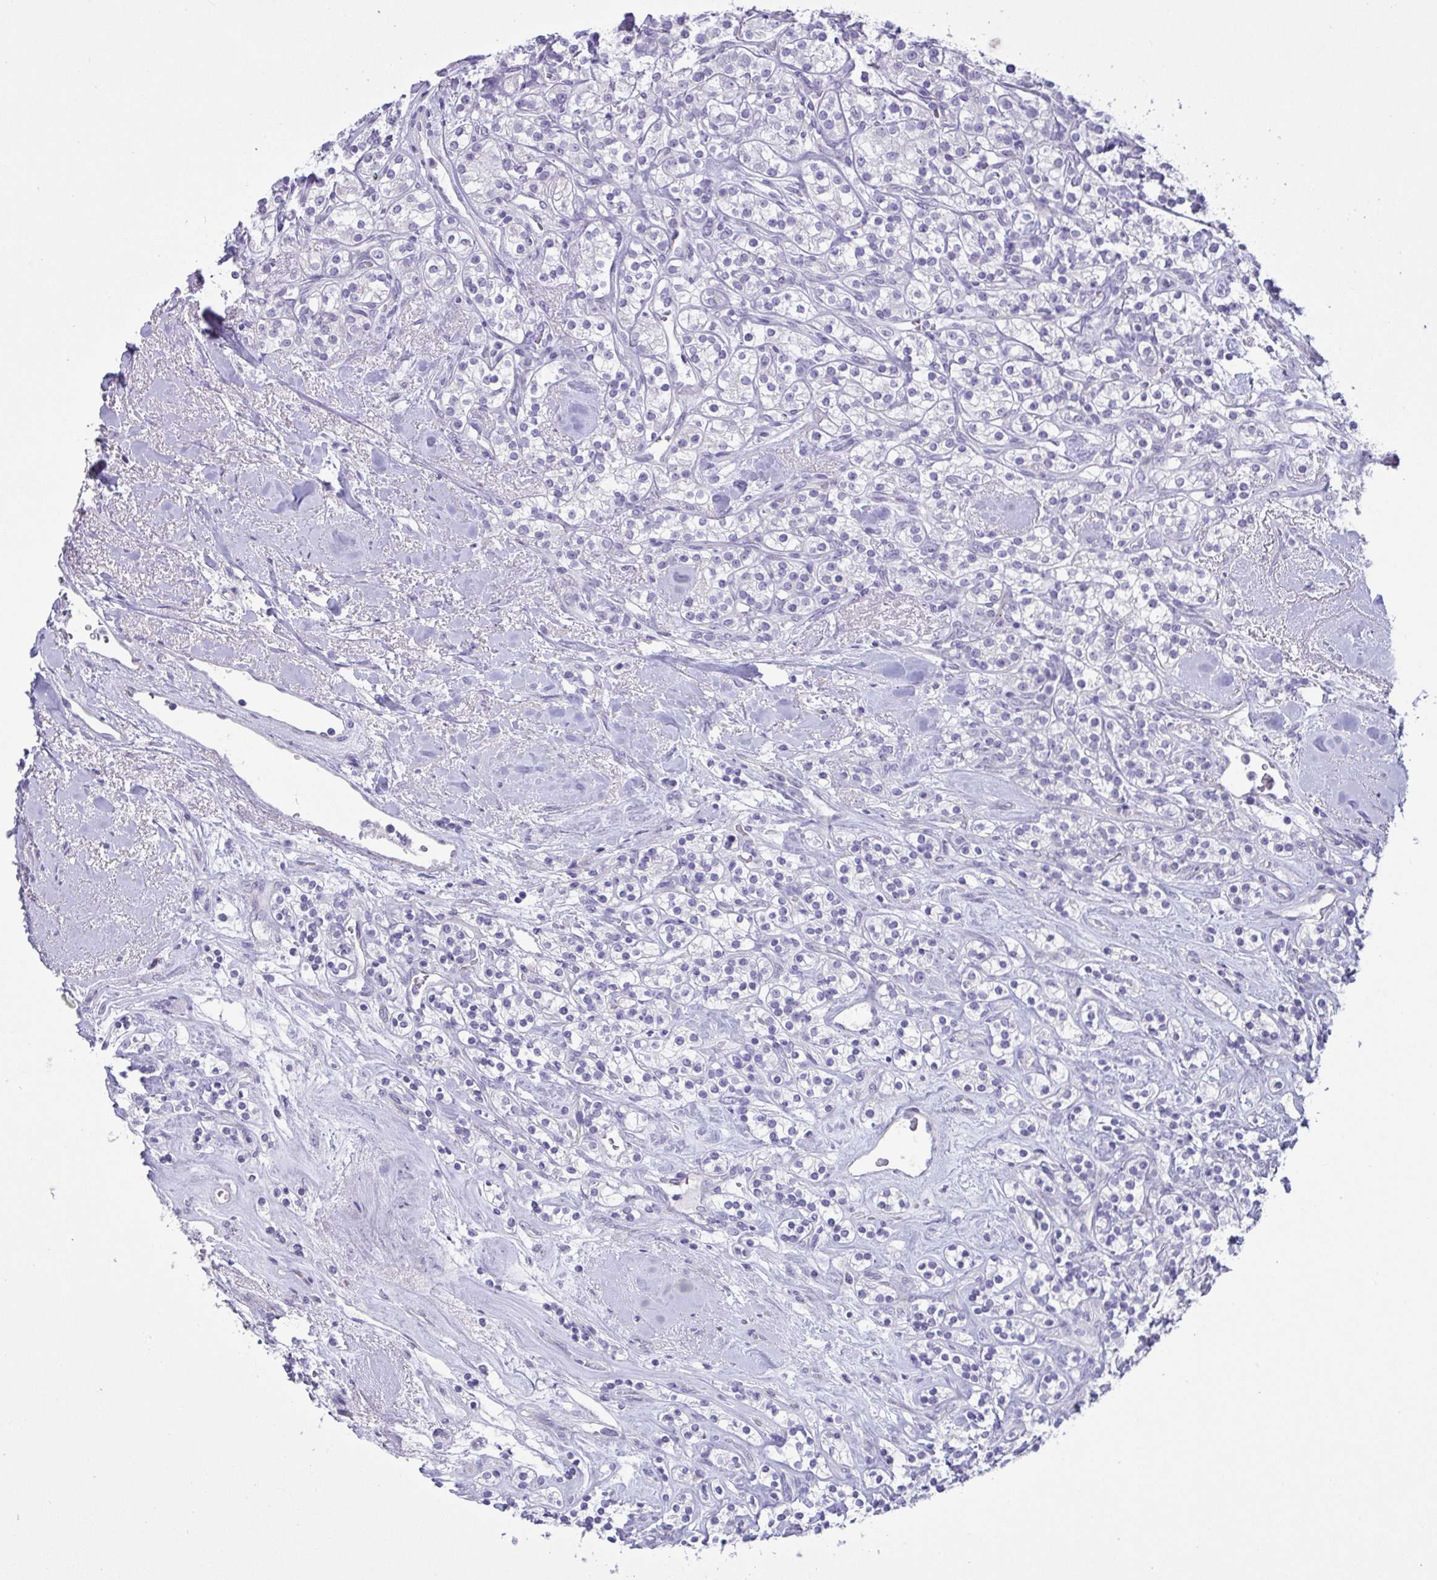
{"staining": {"intensity": "negative", "quantity": "none", "location": "none"}, "tissue": "renal cancer", "cell_type": "Tumor cells", "image_type": "cancer", "snomed": [{"axis": "morphology", "description": "Adenocarcinoma, NOS"}, {"axis": "topography", "description": "Kidney"}], "caption": "This micrograph is of renal cancer (adenocarcinoma) stained with IHC to label a protein in brown with the nuclei are counter-stained blue. There is no expression in tumor cells.", "gene": "C4orf33", "patient": {"sex": "male", "age": 77}}